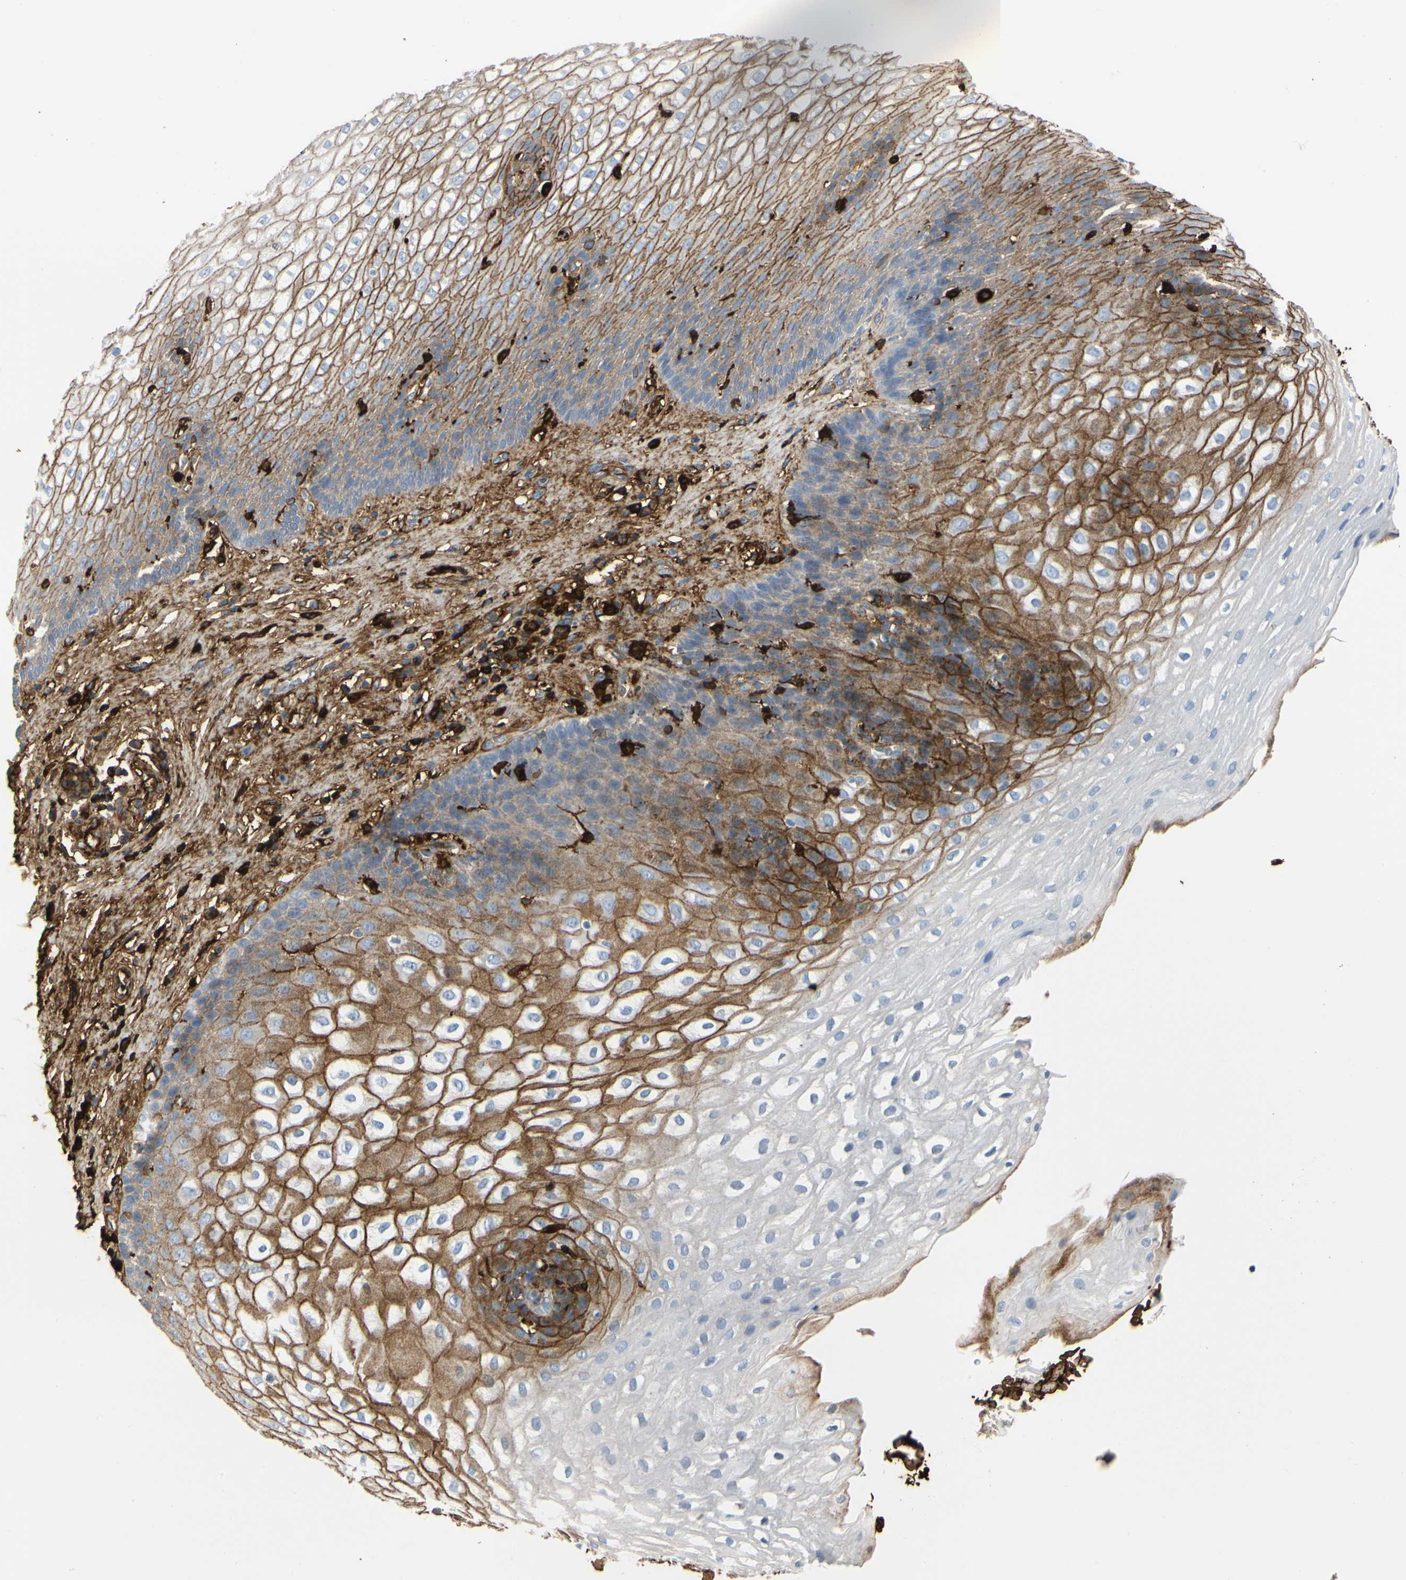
{"staining": {"intensity": "moderate", "quantity": "25%-75%", "location": "cytoplasmic/membranous"}, "tissue": "esophagus", "cell_type": "Squamous epithelial cells", "image_type": "normal", "snomed": [{"axis": "morphology", "description": "Normal tissue, NOS"}, {"axis": "topography", "description": "Esophagus"}], "caption": "The photomicrograph exhibits immunohistochemical staining of normal esophagus. There is moderate cytoplasmic/membranous positivity is appreciated in about 25%-75% of squamous epithelial cells.", "gene": "FGB", "patient": {"sex": "male", "age": 48}}